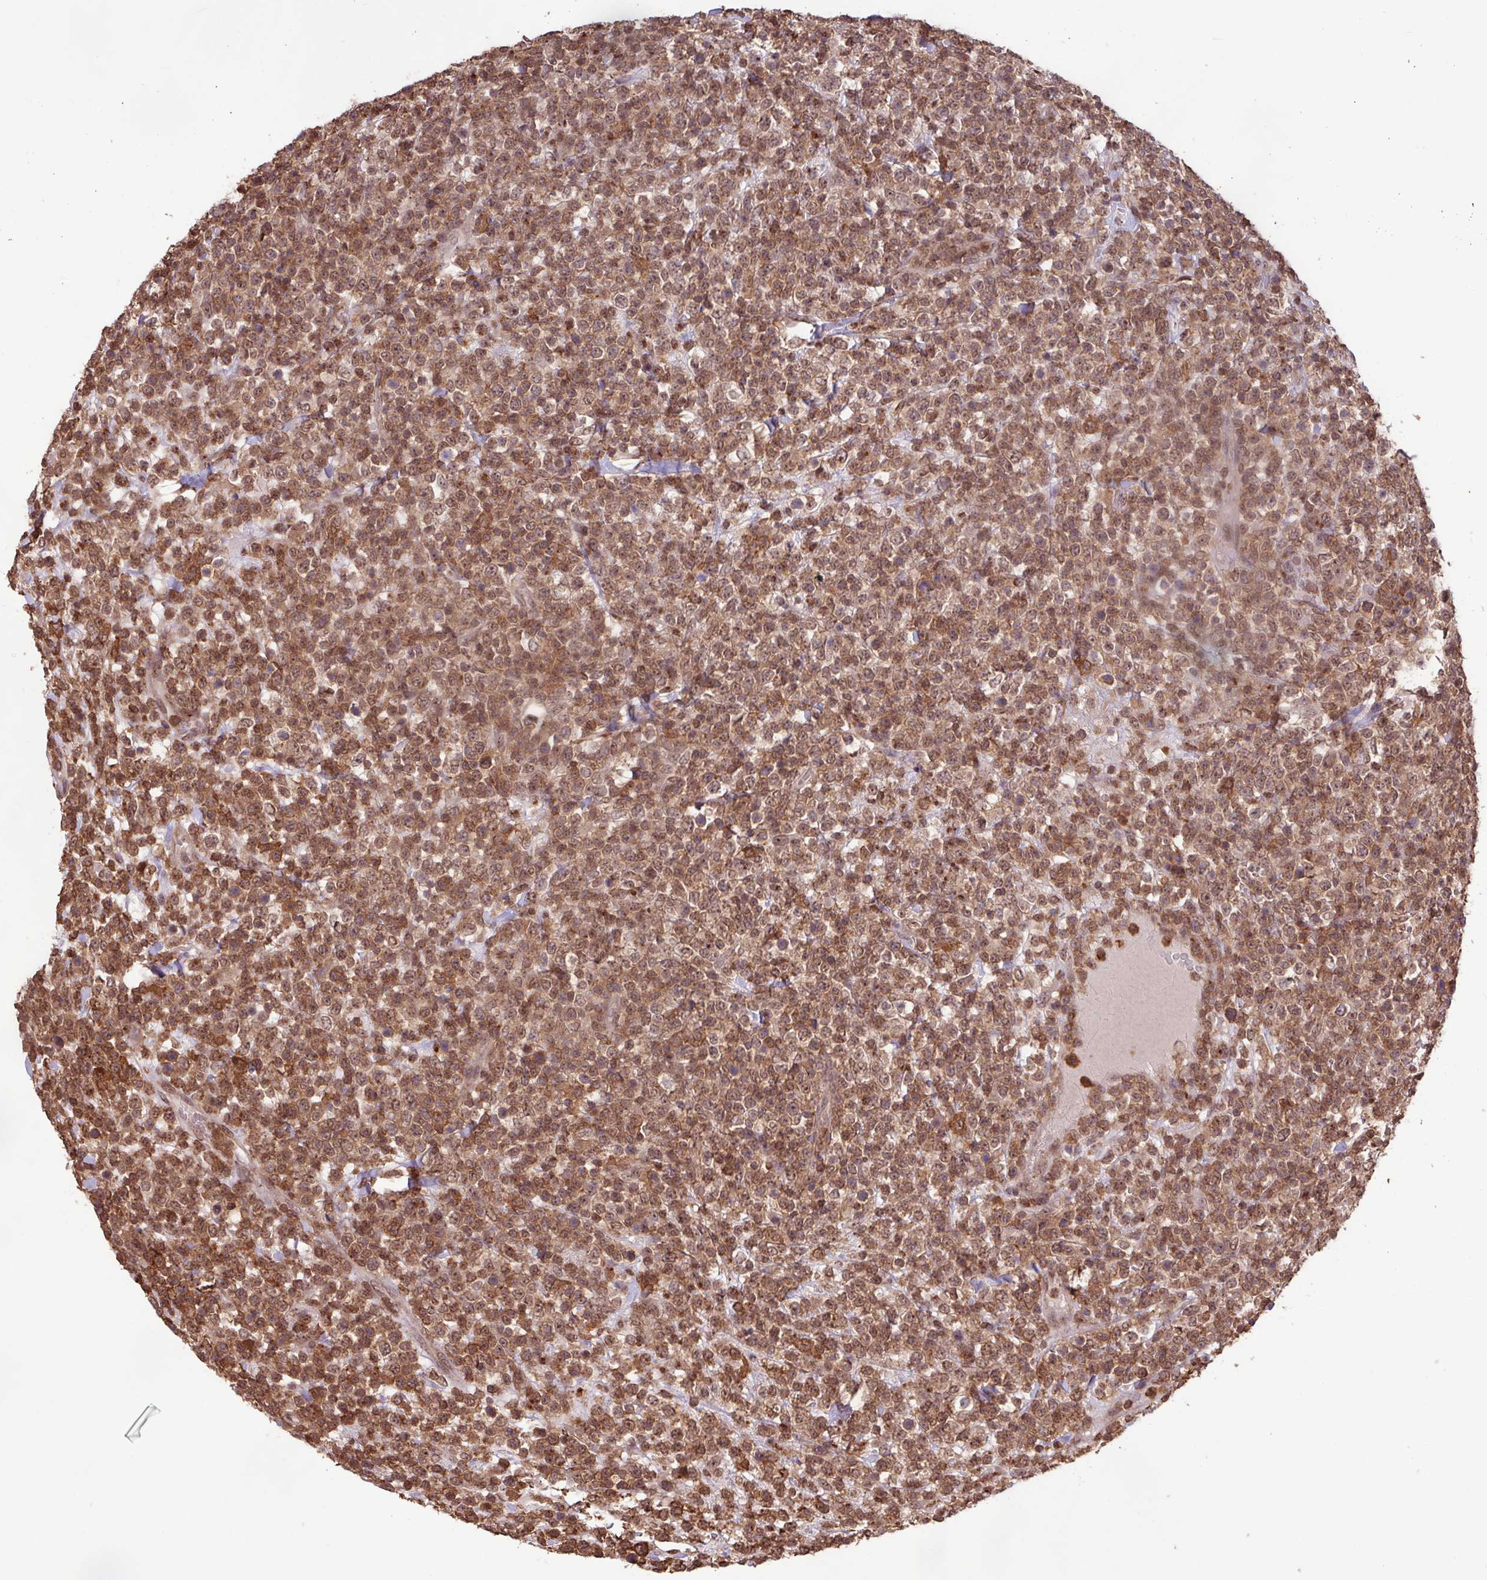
{"staining": {"intensity": "moderate", "quantity": ">75%", "location": "cytoplasmic/membranous,nuclear"}, "tissue": "lymphoma", "cell_type": "Tumor cells", "image_type": "cancer", "snomed": [{"axis": "morphology", "description": "Malignant lymphoma, non-Hodgkin's type, High grade"}, {"axis": "topography", "description": "Colon"}], "caption": "High-power microscopy captured an immunohistochemistry (IHC) photomicrograph of malignant lymphoma, non-Hodgkin's type (high-grade), revealing moderate cytoplasmic/membranous and nuclear staining in about >75% of tumor cells. The protein is stained brown, and the nuclei are stained in blue (DAB IHC with brightfield microscopy, high magnification).", "gene": "GON7", "patient": {"sex": "female", "age": 53}}